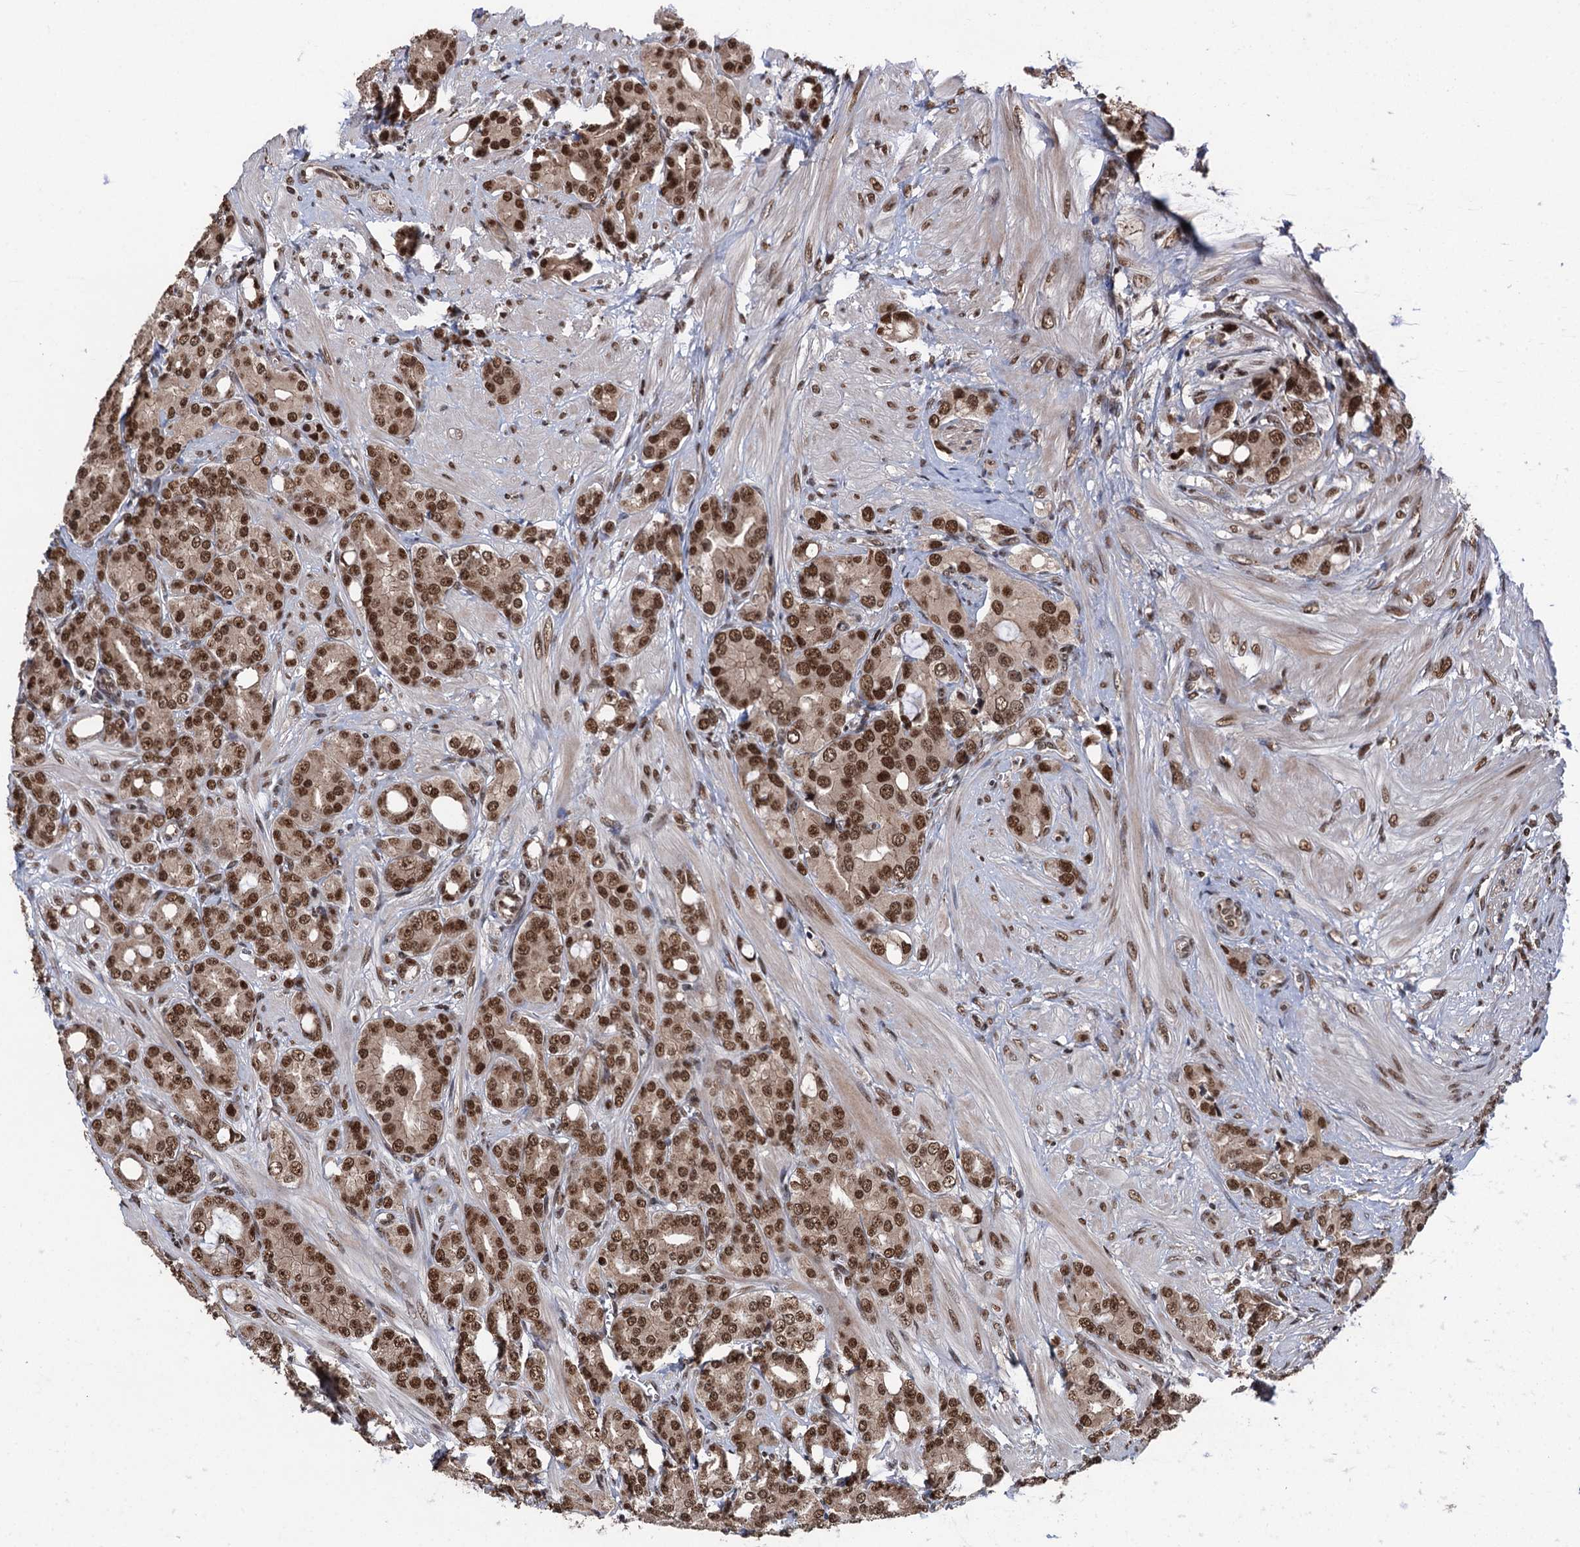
{"staining": {"intensity": "strong", "quantity": ">75%", "location": "nuclear"}, "tissue": "prostate cancer", "cell_type": "Tumor cells", "image_type": "cancer", "snomed": [{"axis": "morphology", "description": "Adenocarcinoma, High grade"}, {"axis": "topography", "description": "Prostate"}], "caption": "A histopathology image showing strong nuclear expression in approximately >75% of tumor cells in prostate adenocarcinoma (high-grade), as visualized by brown immunohistochemical staining.", "gene": "RASSF4", "patient": {"sex": "male", "age": 62}}